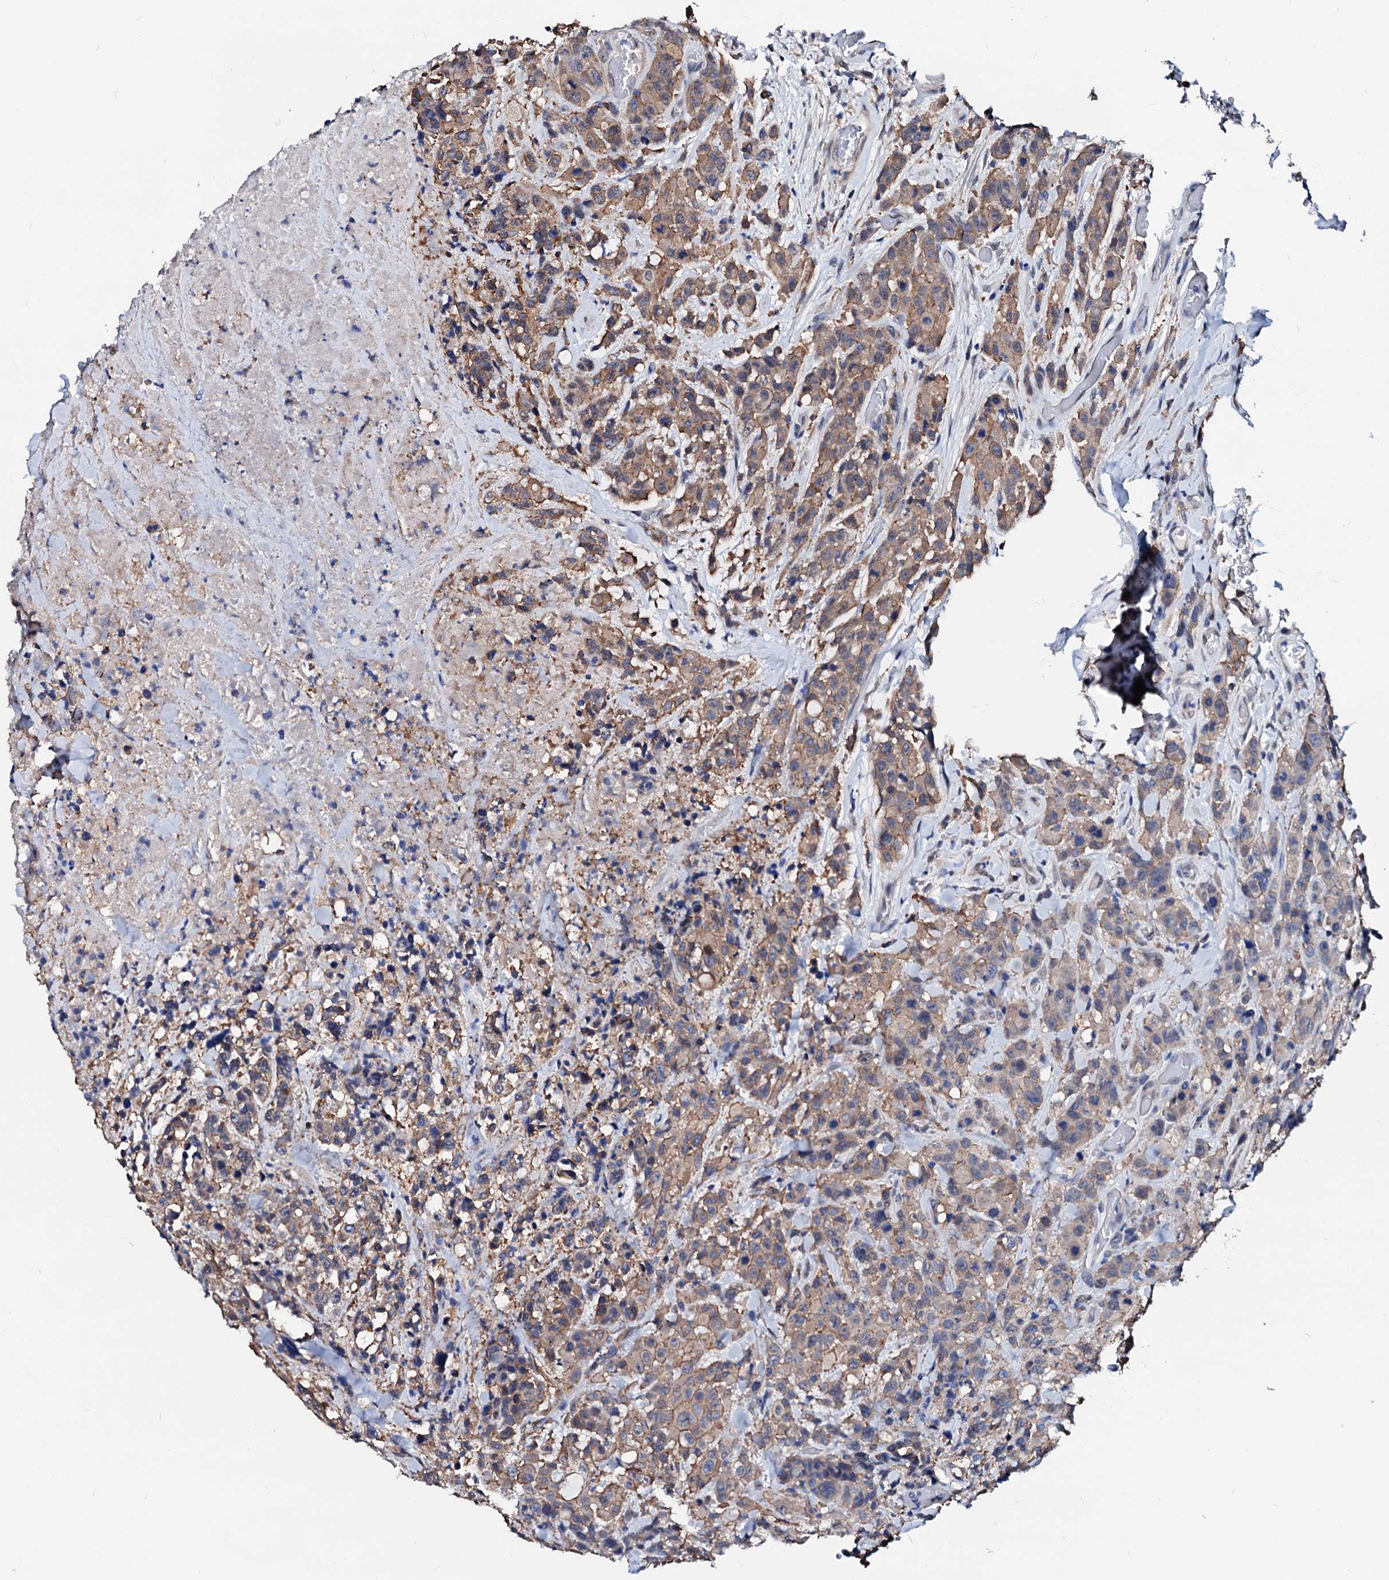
{"staining": {"intensity": "moderate", "quantity": ">75%", "location": "cytoplasmic/membranous"}, "tissue": "colorectal cancer", "cell_type": "Tumor cells", "image_type": "cancer", "snomed": [{"axis": "morphology", "description": "Adenocarcinoma, NOS"}, {"axis": "topography", "description": "Colon"}], "caption": "A brown stain shows moderate cytoplasmic/membranous staining of a protein in human colorectal cancer (adenocarcinoma) tumor cells.", "gene": "CSN2", "patient": {"sex": "male", "age": 62}}